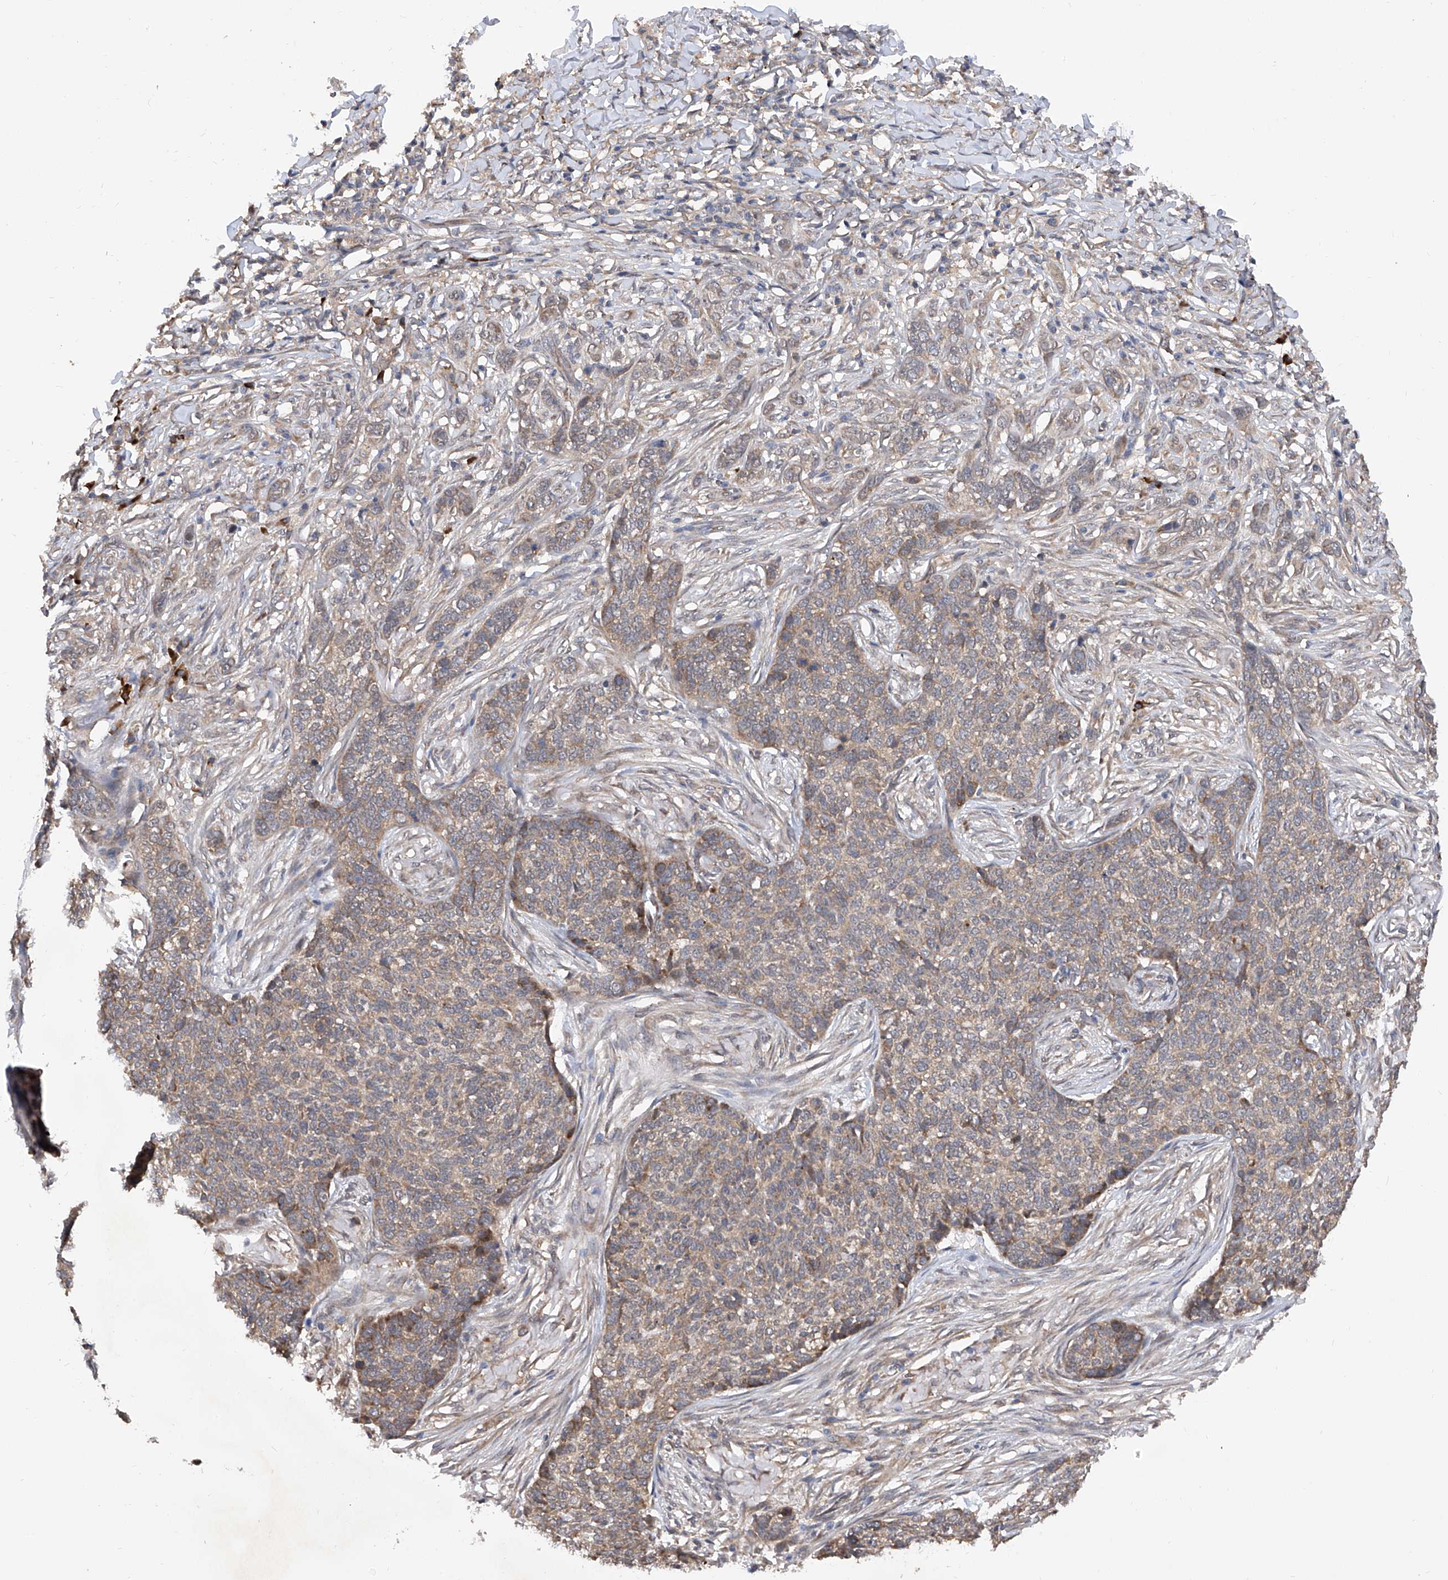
{"staining": {"intensity": "weak", "quantity": "25%-75%", "location": "cytoplasmic/membranous"}, "tissue": "skin cancer", "cell_type": "Tumor cells", "image_type": "cancer", "snomed": [{"axis": "morphology", "description": "Basal cell carcinoma"}, {"axis": "topography", "description": "Skin"}], "caption": "Human skin cancer (basal cell carcinoma) stained with a protein marker displays weak staining in tumor cells.", "gene": "USP45", "patient": {"sex": "male", "age": 85}}